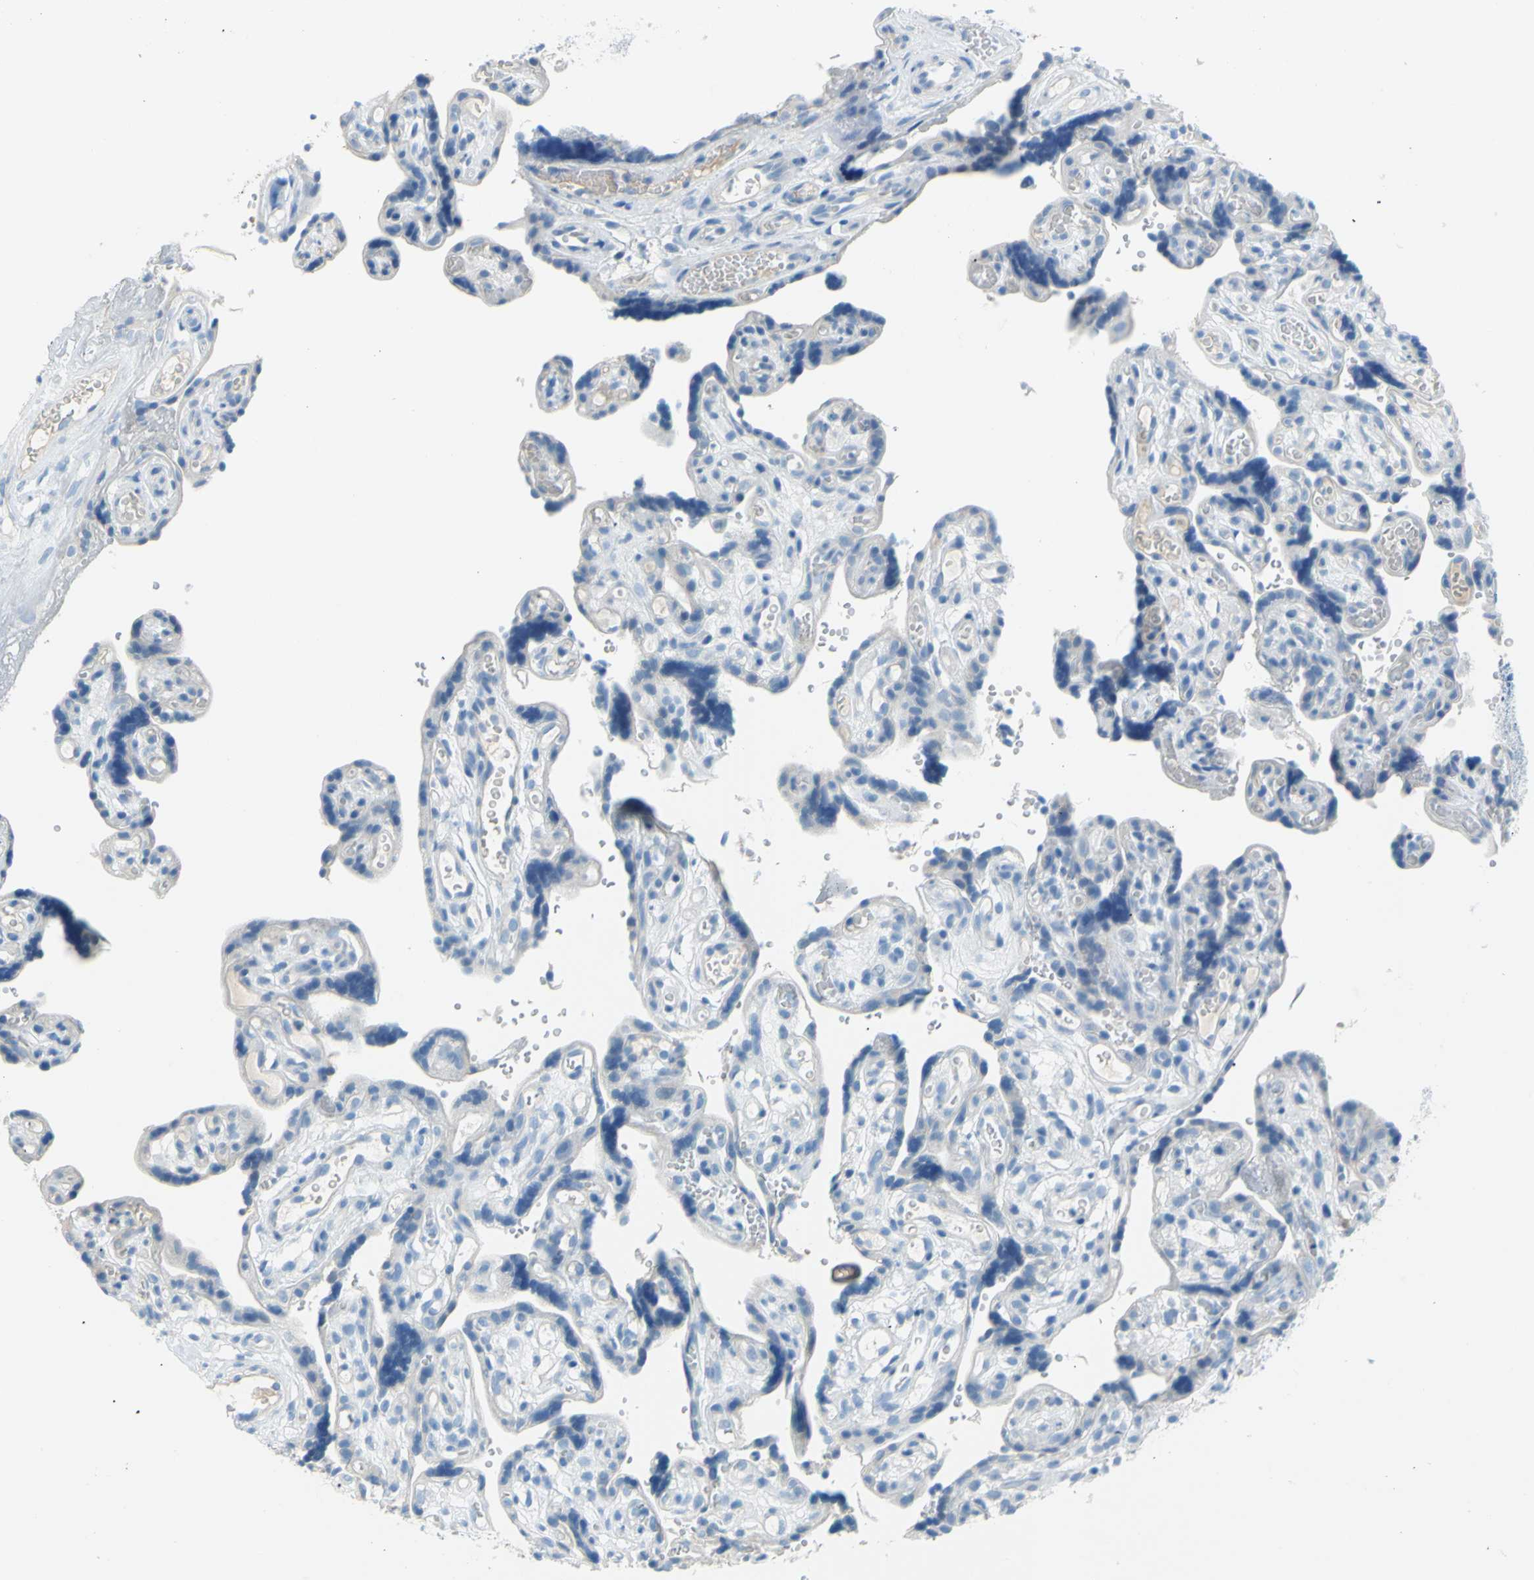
{"staining": {"intensity": "negative", "quantity": "none", "location": "none"}, "tissue": "placenta", "cell_type": "Decidual cells", "image_type": "normal", "snomed": [{"axis": "morphology", "description": "Normal tissue, NOS"}, {"axis": "topography", "description": "Placenta"}], "caption": "Placenta stained for a protein using immunohistochemistry (IHC) demonstrates no staining decidual cells.", "gene": "DCT", "patient": {"sex": "female", "age": 30}}